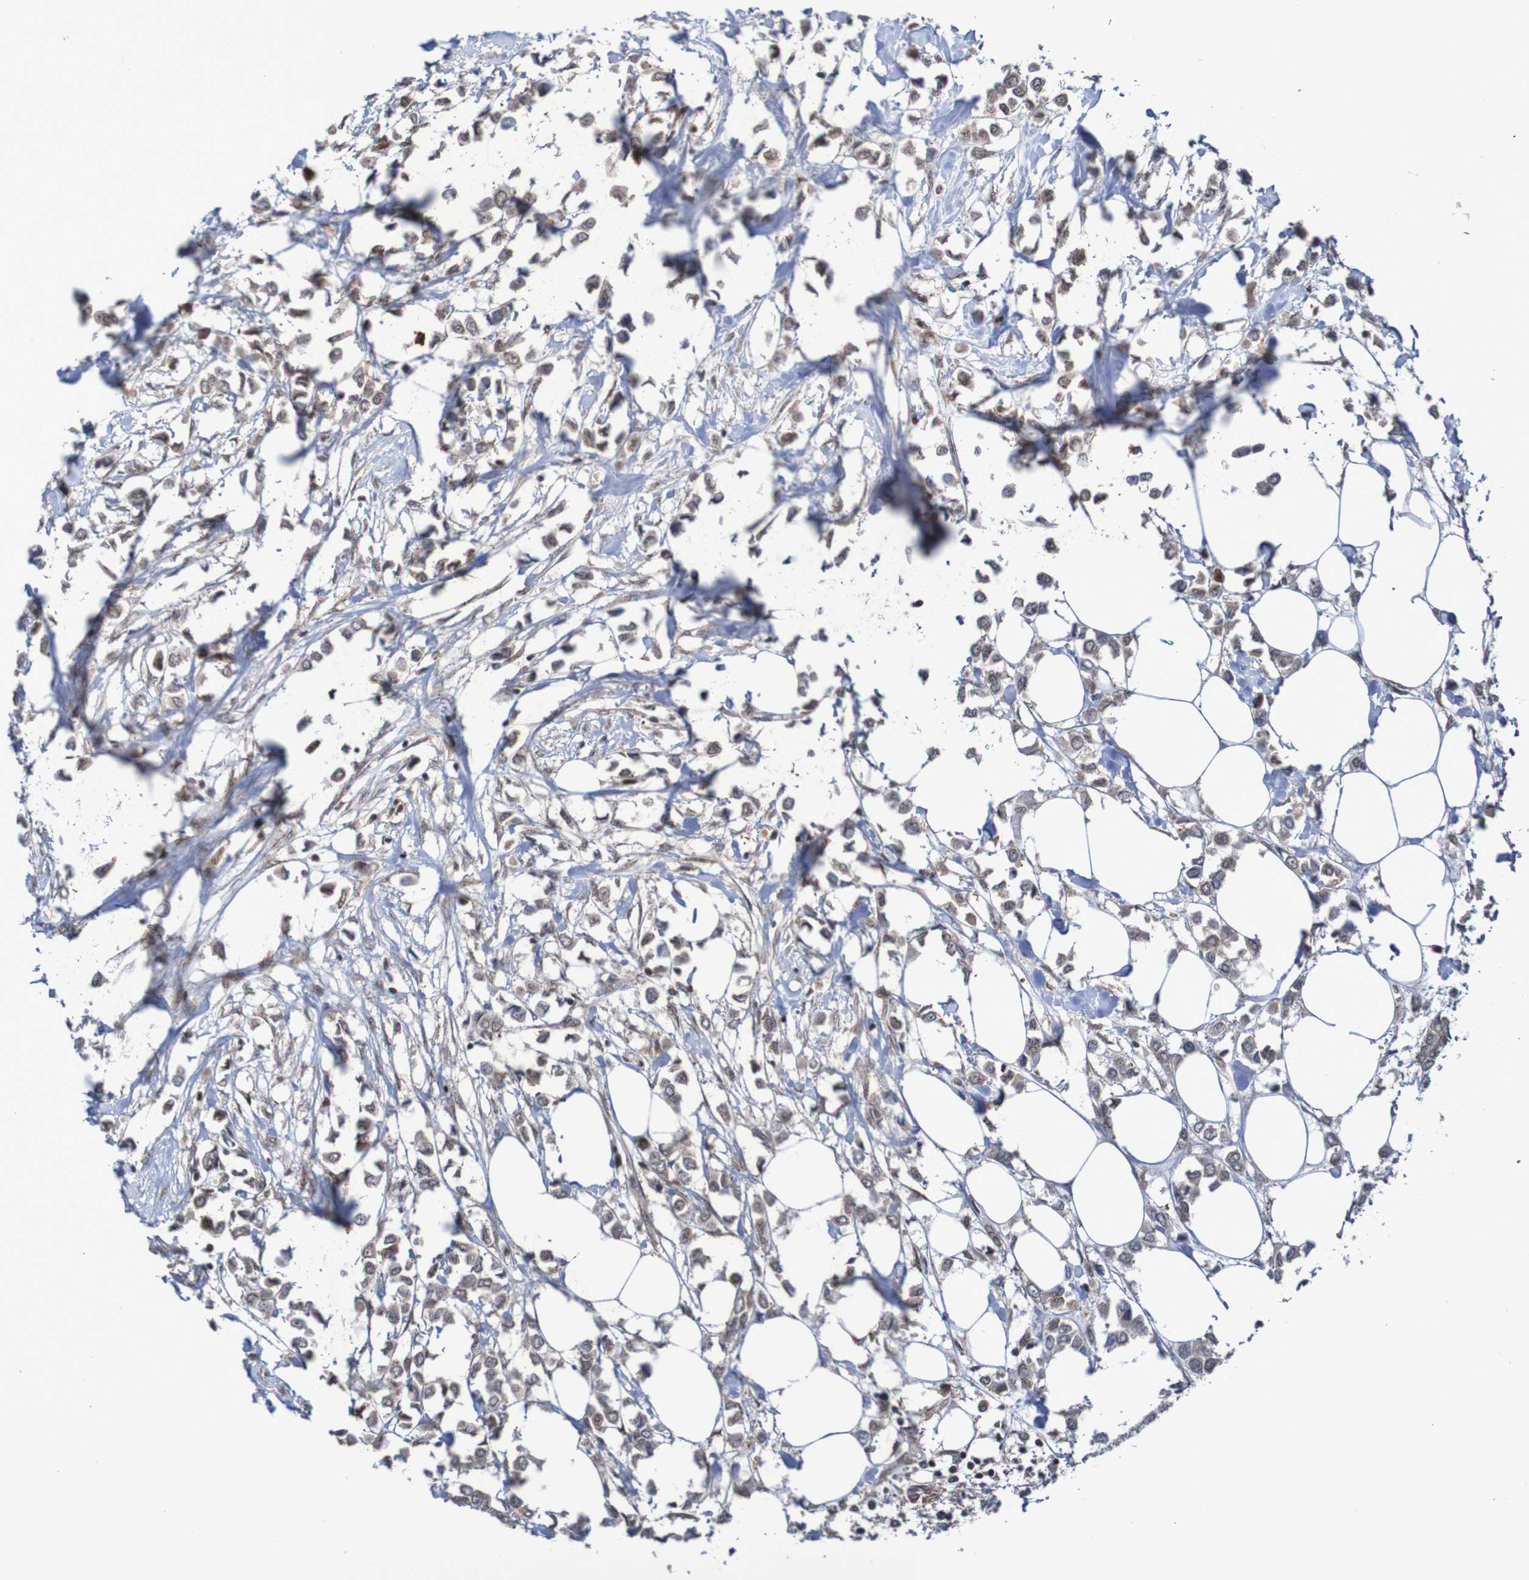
{"staining": {"intensity": "weak", "quantity": ">75%", "location": "cytoplasmic/membranous,nuclear"}, "tissue": "breast cancer", "cell_type": "Tumor cells", "image_type": "cancer", "snomed": [{"axis": "morphology", "description": "Lobular carcinoma"}, {"axis": "topography", "description": "Breast"}], "caption": "Breast cancer tissue demonstrates weak cytoplasmic/membranous and nuclear expression in about >75% of tumor cells, visualized by immunohistochemistry.", "gene": "ITLN1", "patient": {"sex": "female", "age": 51}}